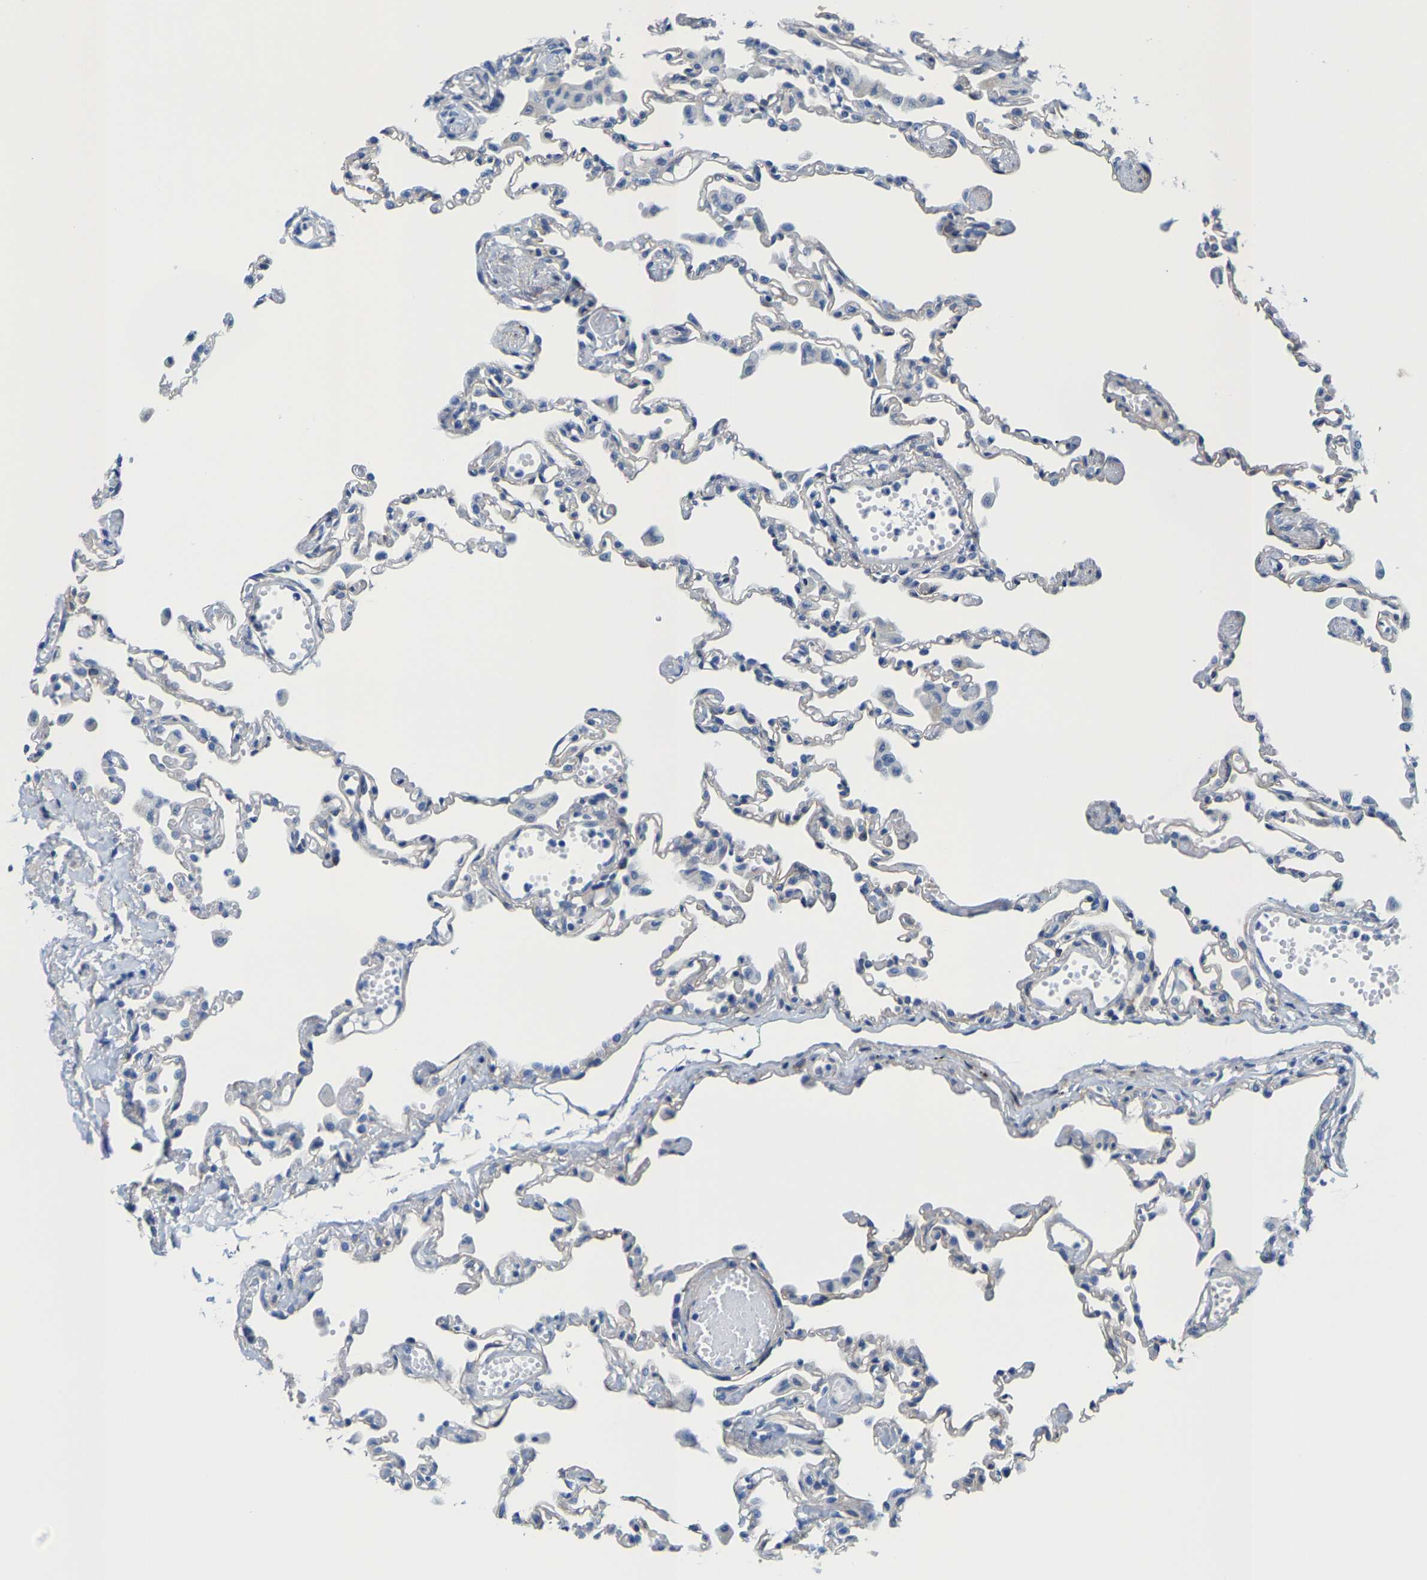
{"staining": {"intensity": "negative", "quantity": "none", "location": "none"}, "tissue": "lung", "cell_type": "Alveolar cells", "image_type": "normal", "snomed": [{"axis": "morphology", "description": "Normal tissue, NOS"}, {"axis": "topography", "description": "Bronchus"}, {"axis": "topography", "description": "Lung"}], "caption": "Immunohistochemical staining of normal lung demonstrates no significant staining in alveolar cells. Nuclei are stained in blue.", "gene": "DSCAM", "patient": {"sex": "female", "age": 49}}